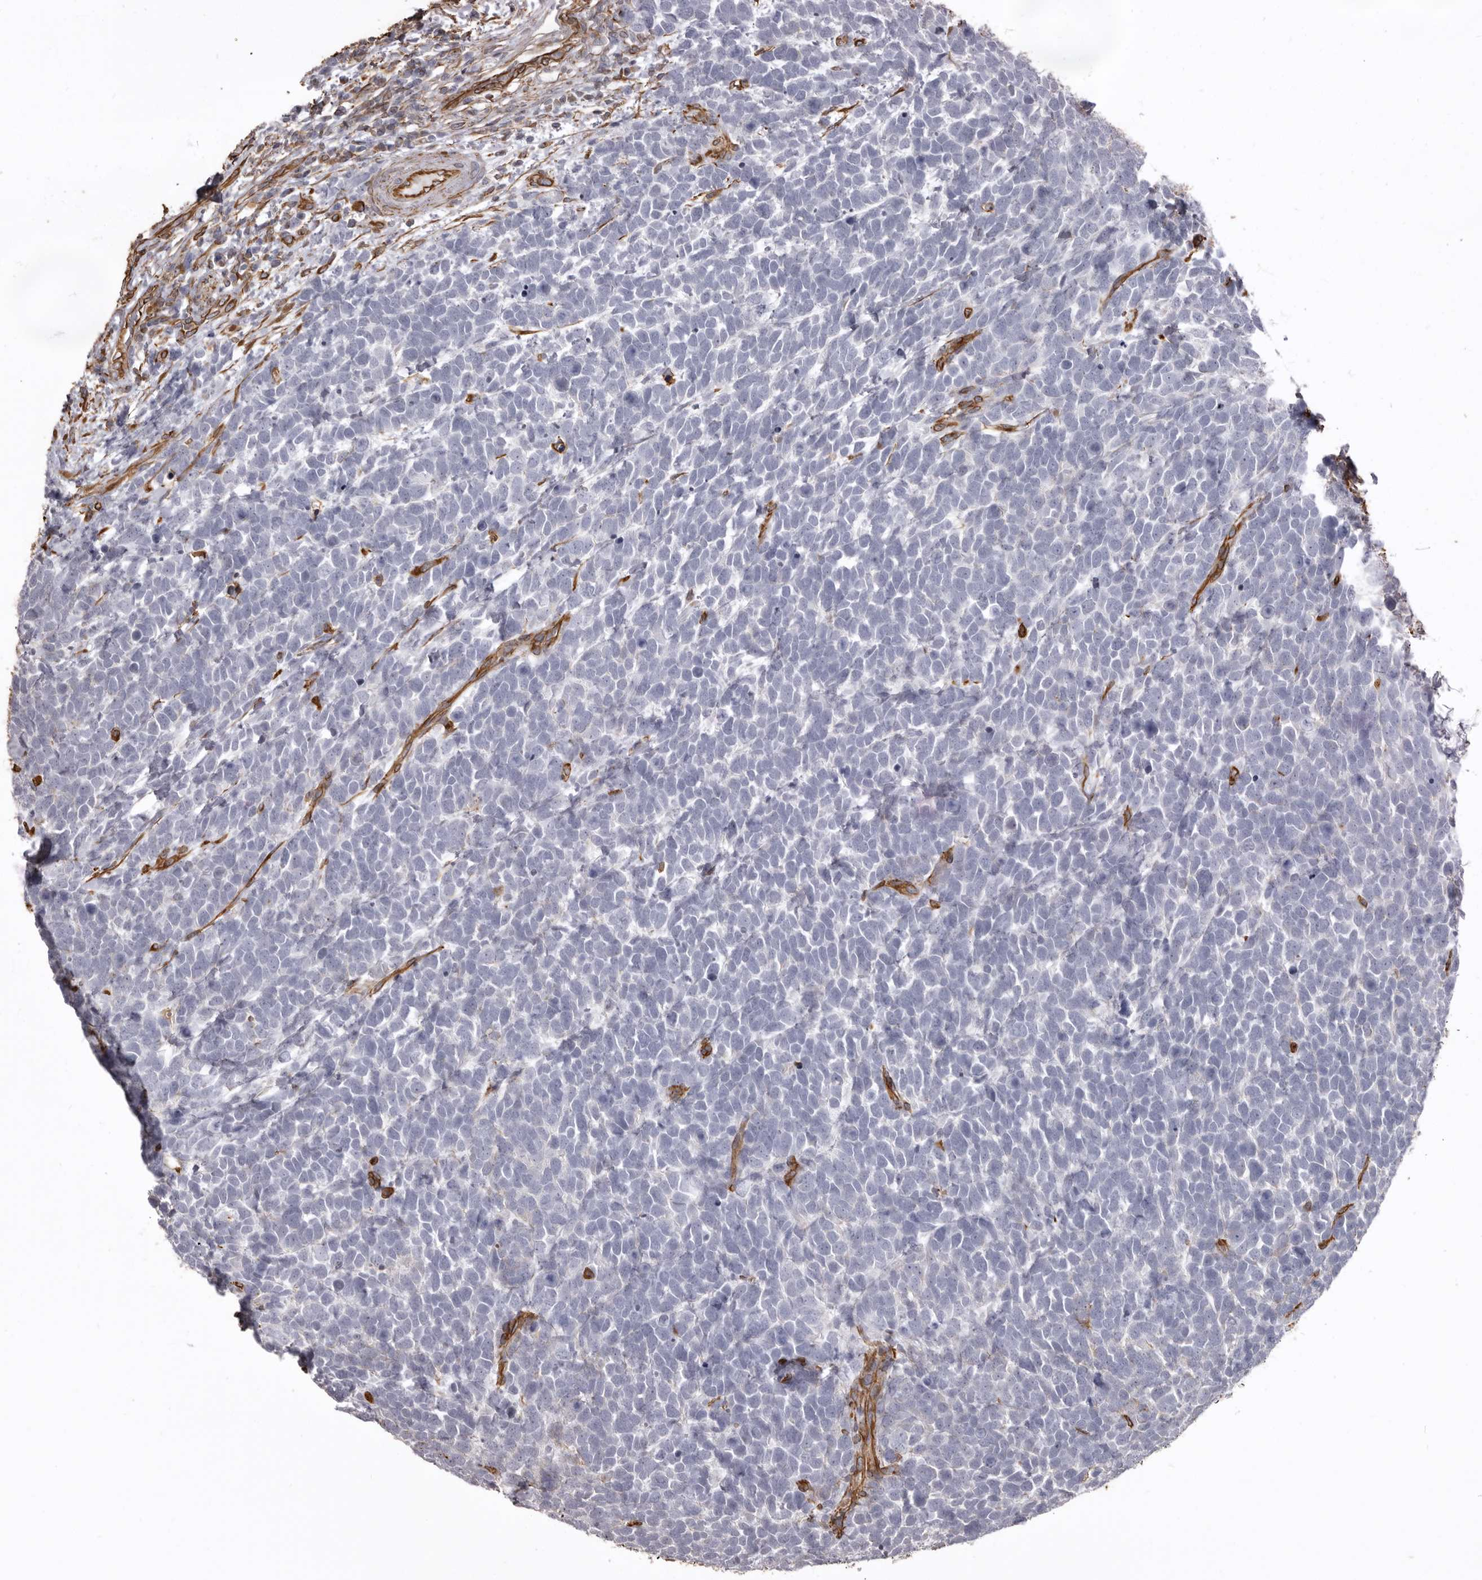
{"staining": {"intensity": "negative", "quantity": "none", "location": "none"}, "tissue": "urothelial cancer", "cell_type": "Tumor cells", "image_type": "cancer", "snomed": [{"axis": "morphology", "description": "Urothelial carcinoma, High grade"}, {"axis": "topography", "description": "Urinary bladder"}], "caption": "IHC of urothelial cancer demonstrates no expression in tumor cells.", "gene": "MTURN", "patient": {"sex": "female", "age": 82}}